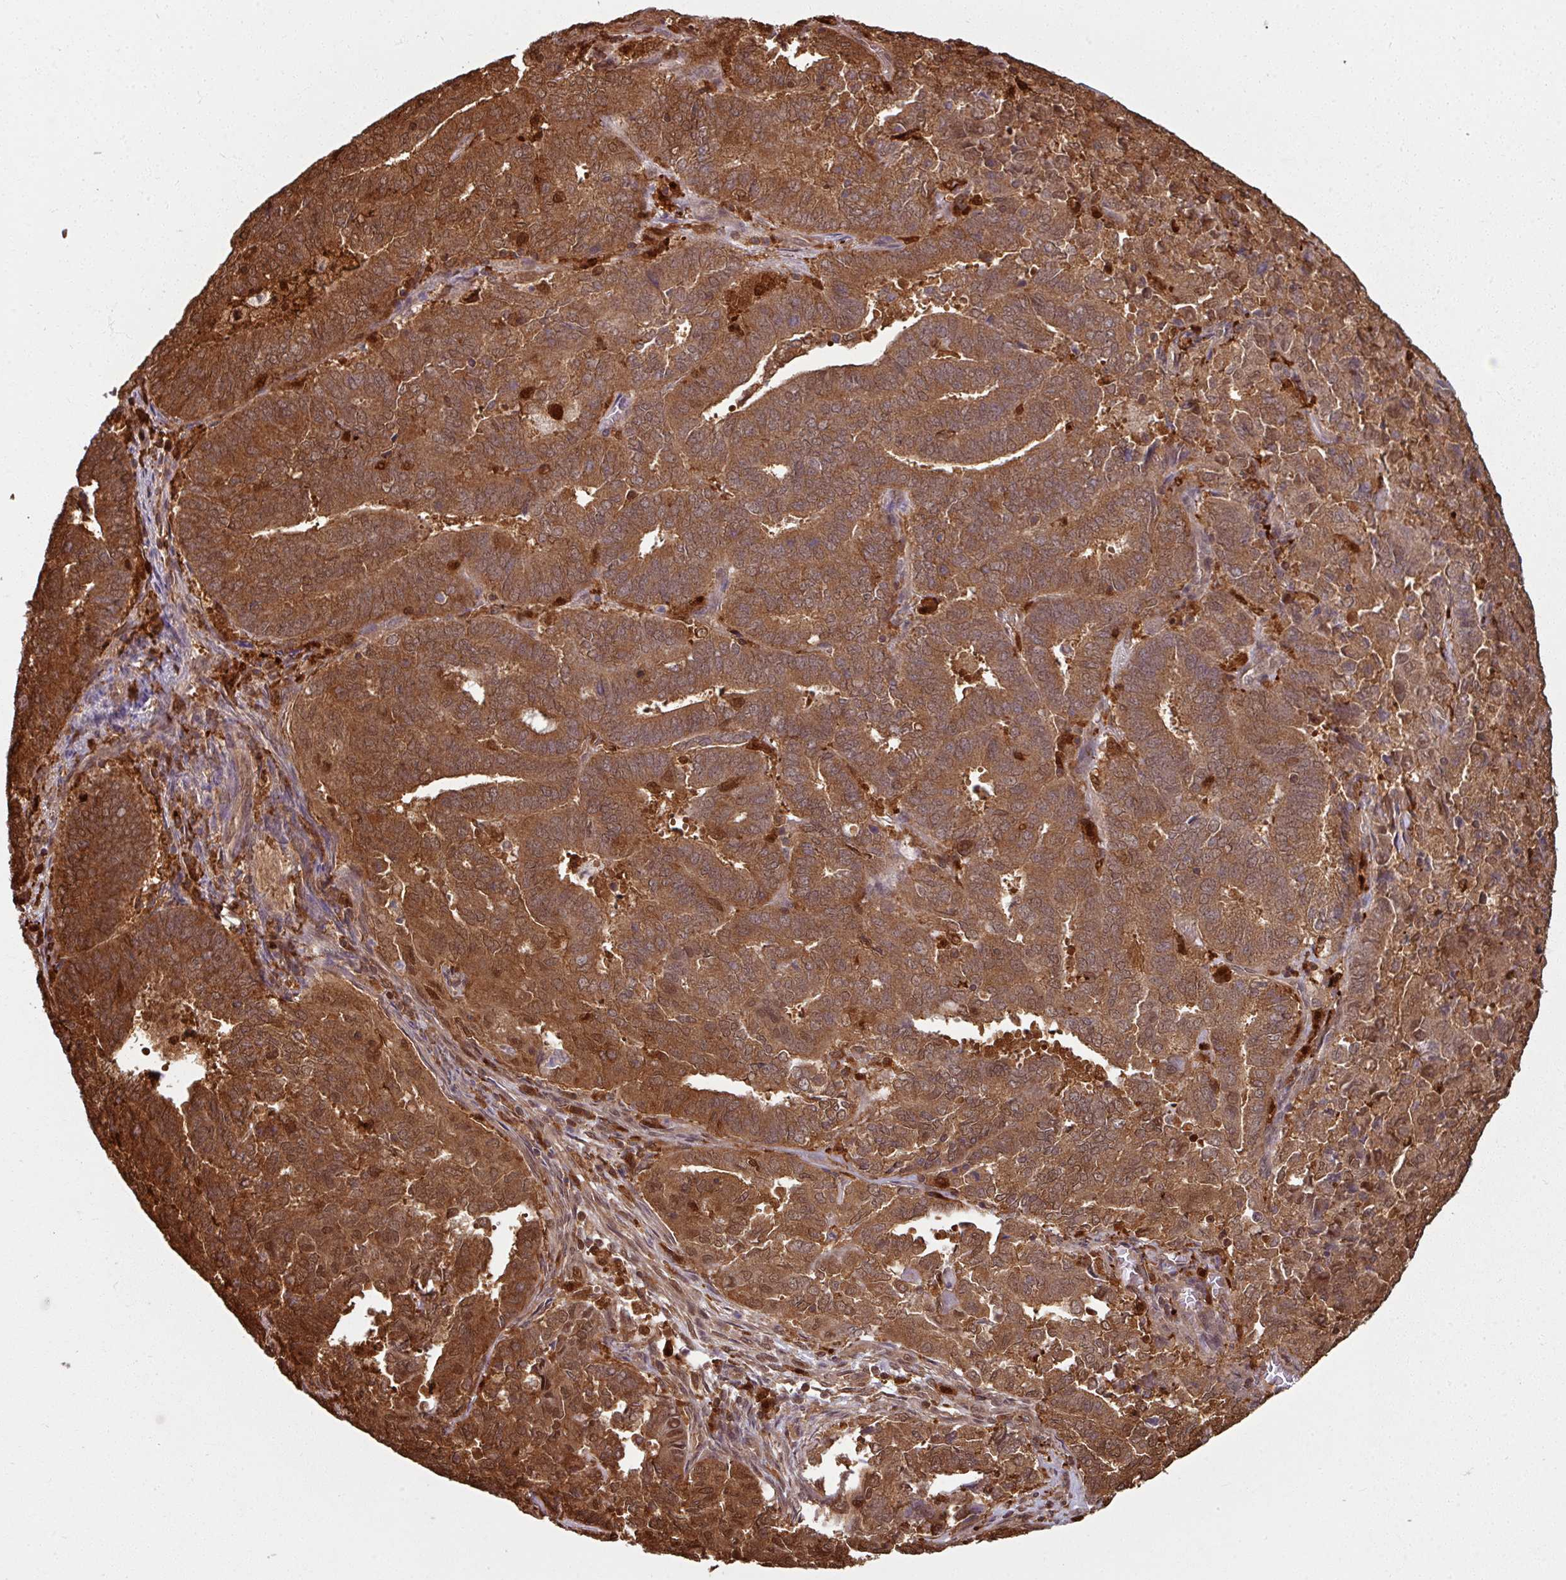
{"staining": {"intensity": "moderate", "quantity": ">75%", "location": "cytoplasmic/membranous,nuclear"}, "tissue": "endometrial cancer", "cell_type": "Tumor cells", "image_type": "cancer", "snomed": [{"axis": "morphology", "description": "Adenocarcinoma, NOS"}, {"axis": "topography", "description": "Endometrium"}], "caption": "IHC of endometrial cancer (adenocarcinoma) reveals medium levels of moderate cytoplasmic/membranous and nuclear positivity in about >75% of tumor cells. The protein is stained brown, and the nuclei are stained in blue (DAB (3,3'-diaminobenzidine) IHC with brightfield microscopy, high magnification).", "gene": "KCTD11", "patient": {"sex": "female", "age": 72}}